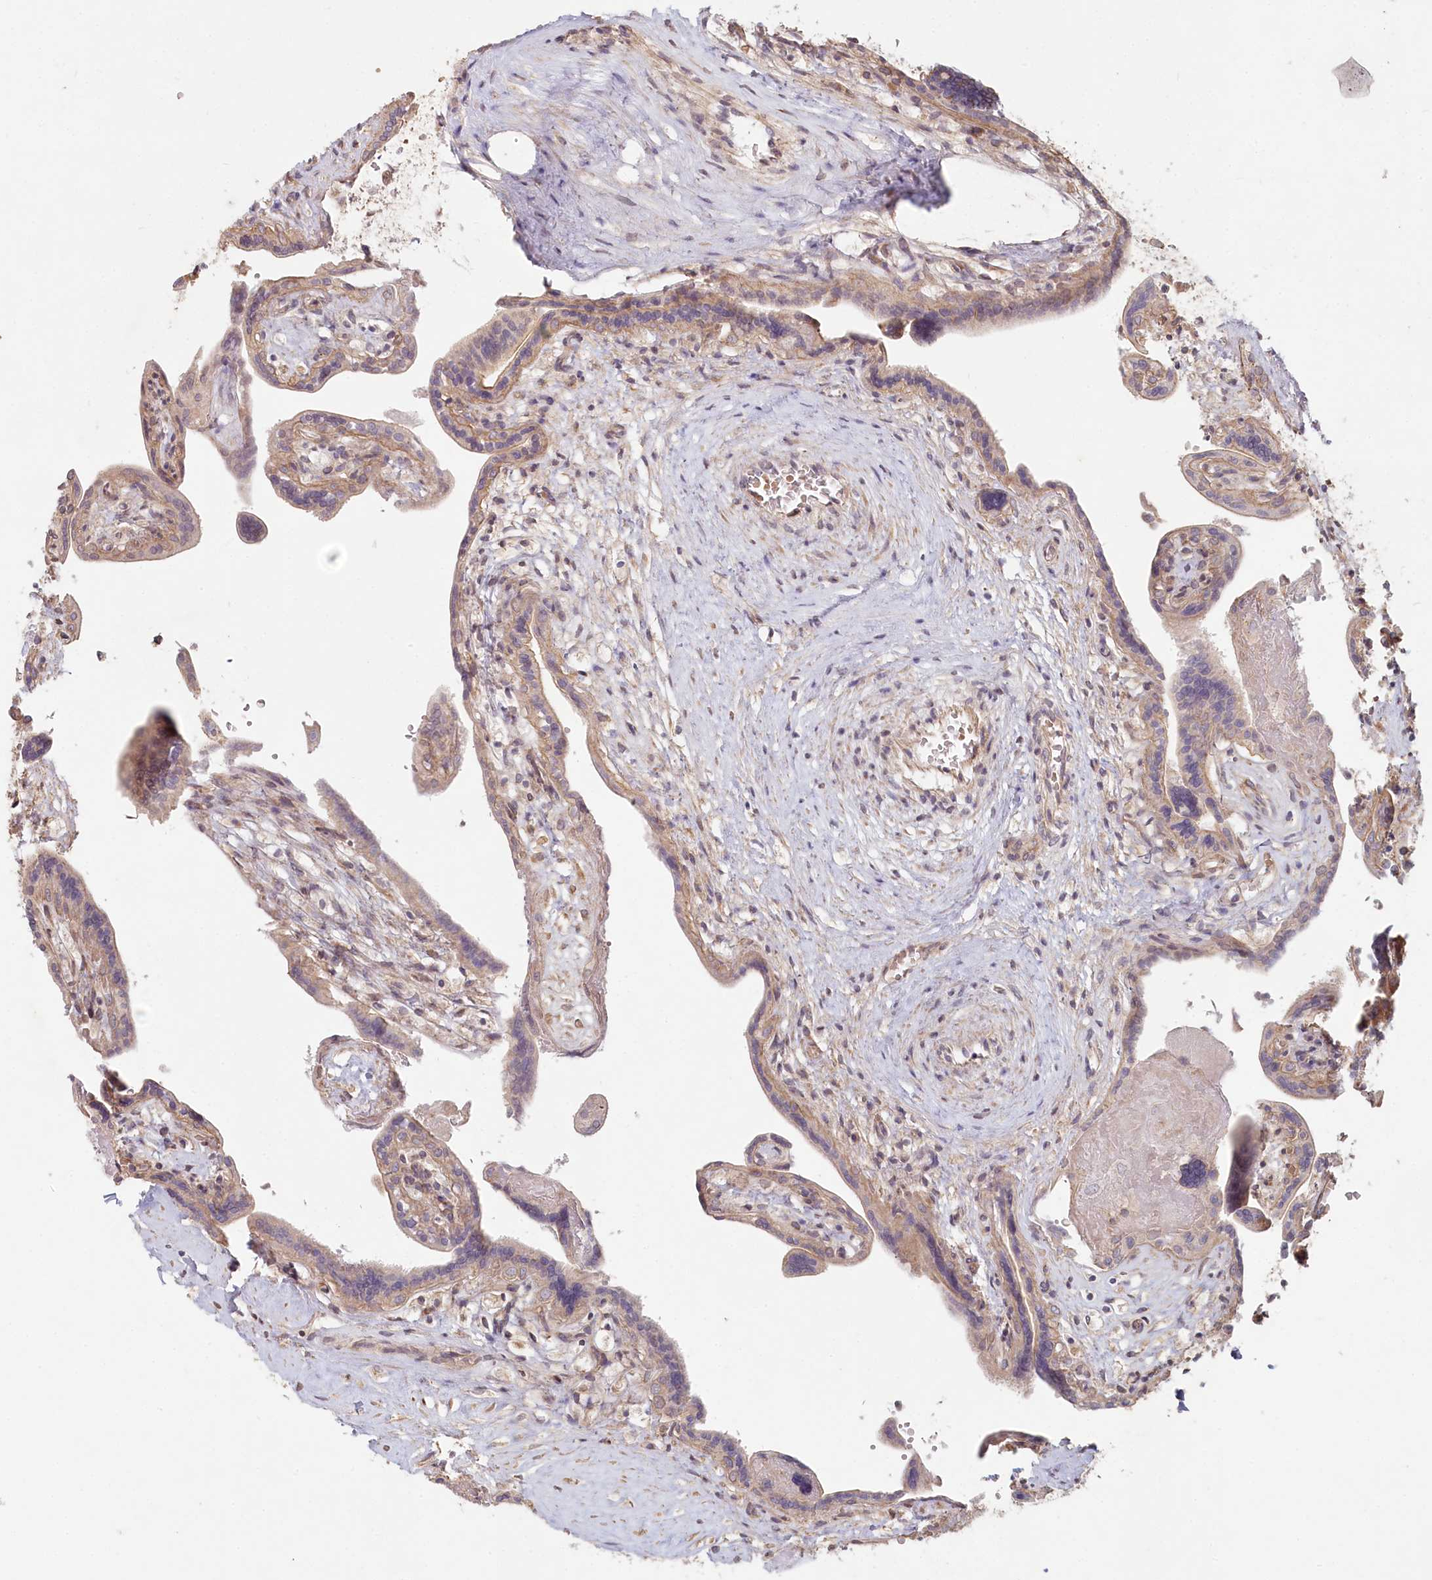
{"staining": {"intensity": "moderate", "quantity": ">75%", "location": "cytoplasmic/membranous"}, "tissue": "placenta", "cell_type": "Trophoblastic cells", "image_type": "normal", "snomed": [{"axis": "morphology", "description": "Normal tissue, NOS"}, {"axis": "topography", "description": "Placenta"}], "caption": "Immunohistochemistry staining of benign placenta, which displays medium levels of moderate cytoplasmic/membranous expression in approximately >75% of trophoblastic cells indicating moderate cytoplasmic/membranous protein positivity. The staining was performed using DAB (brown) for protein detection and nuclei were counterstained in hematoxylin (blue).", "gene": "TCHP", "patient": {"sex": "female", "age": 37}}